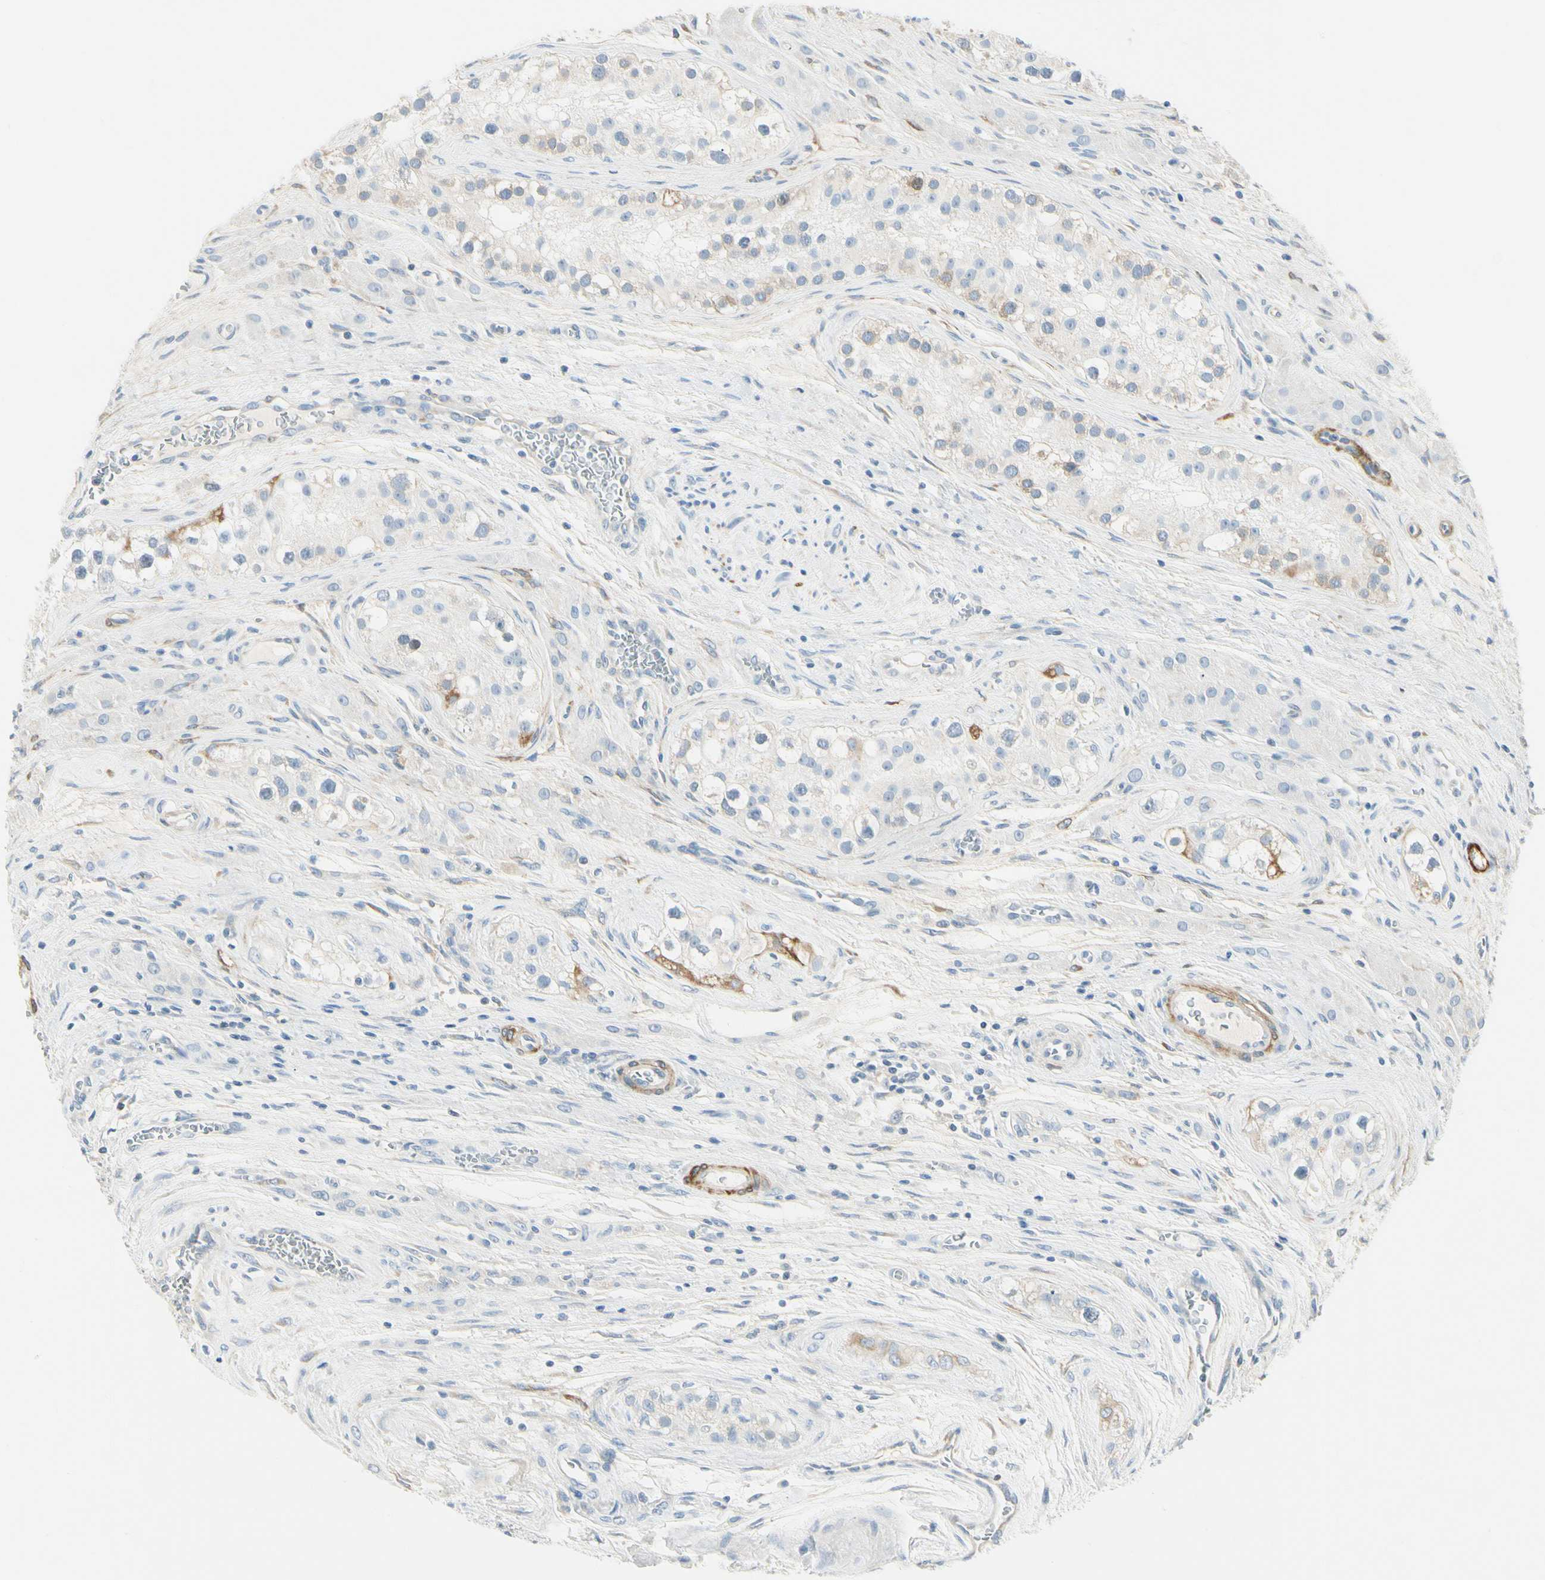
{"staining": {"intensity": "weak", "quantity": "<25%", "location": "cytoplasmic/membranous"}, "tissue": "testis cancer", "cell_type": "Tumor cells", "image_type": "cancer", "snomed": [{"axis": "morphology", "description": "Carcinoma, Embryonal, NOS"}, {"axis": "topography", "description": "Testis"}], "caption": "Immunohistochemical staining of human testis cancer (embryonal carcinoma) demonstrates no significant expression in tumor cells.", "gene": "AMPH", "patient": {"sex": "male", "age": 28}}